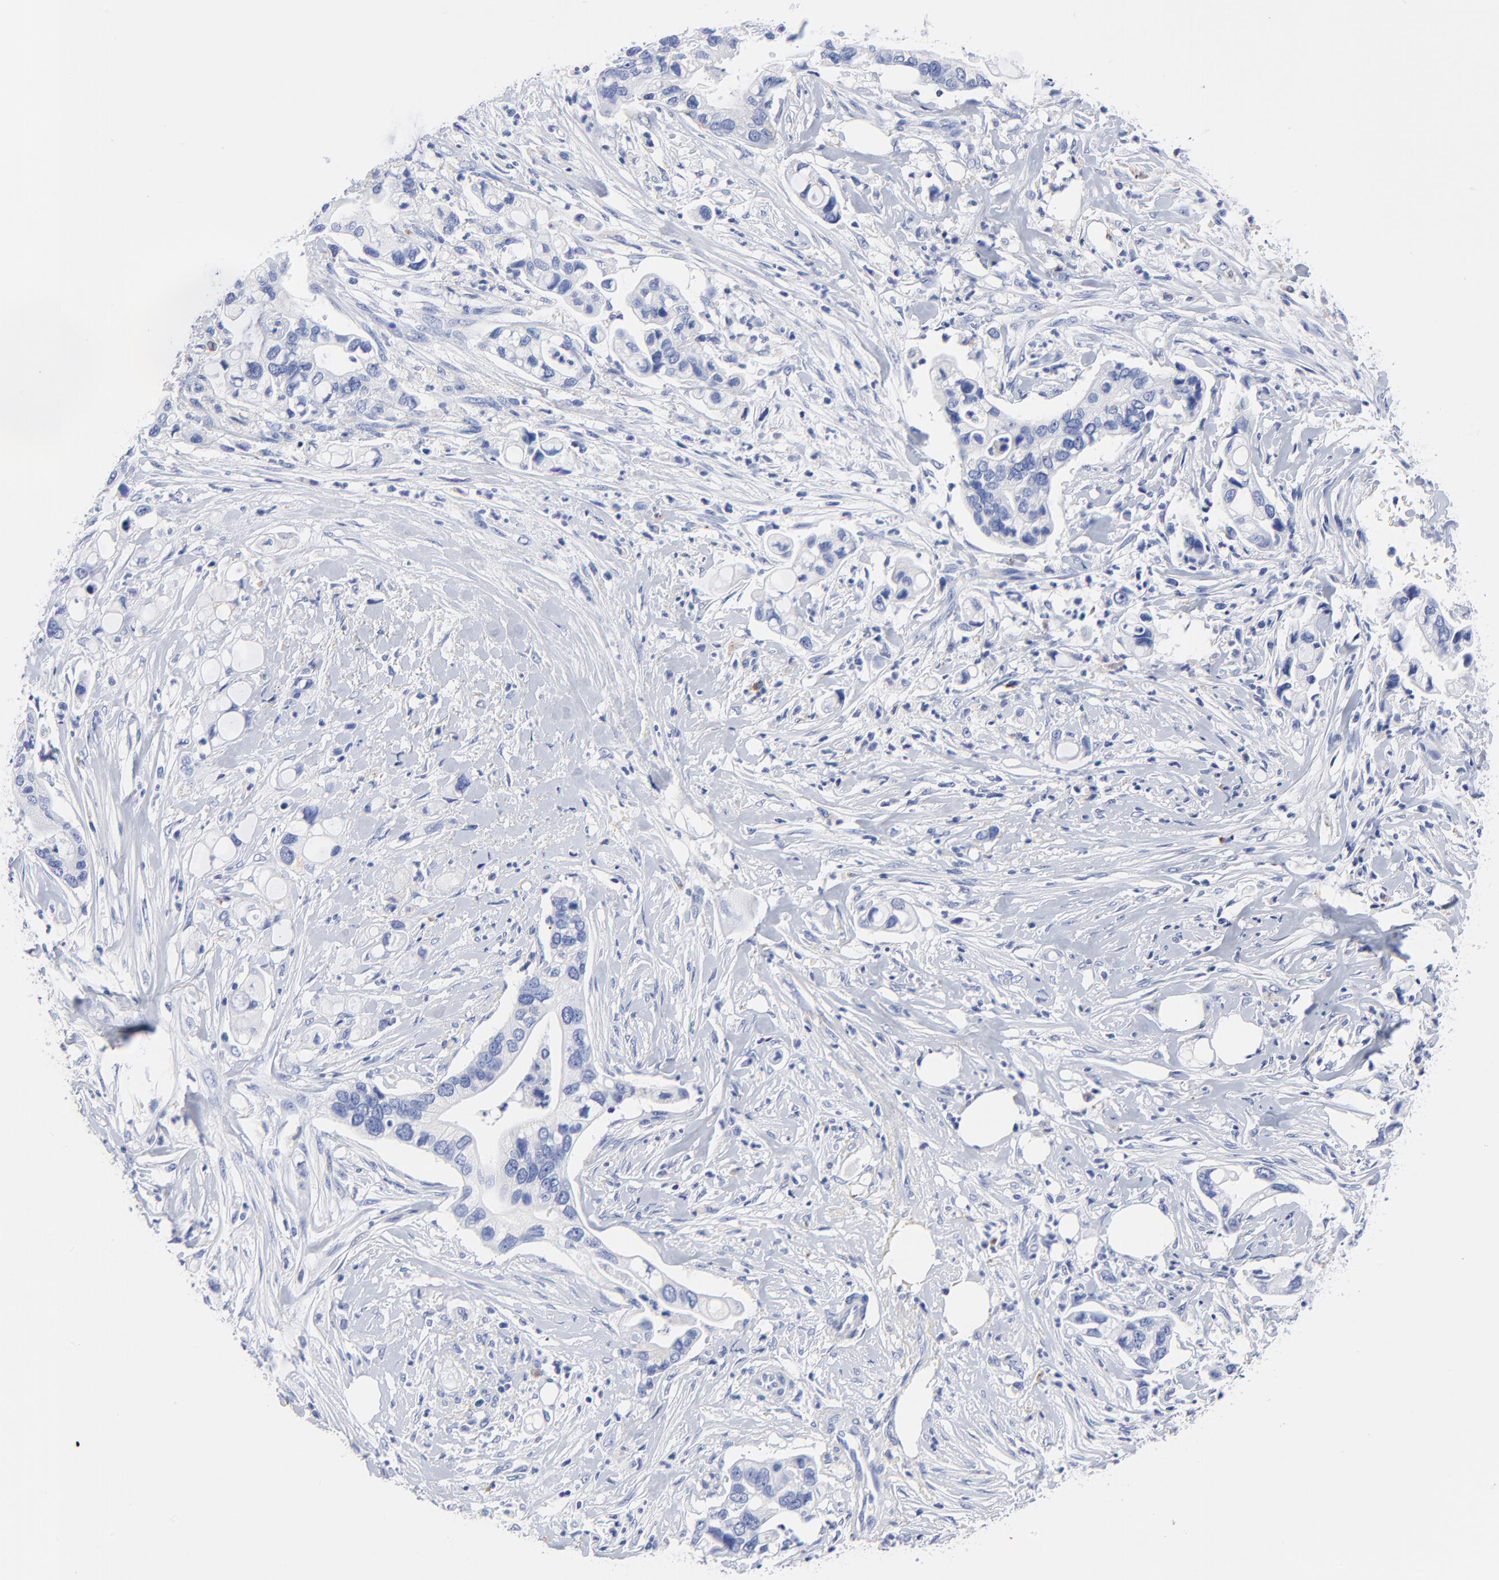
{"staining": {"intensity": "negative", "quantity": "none", "location": "none"}, "tissue": "pancreatic cancer", "cell_type": "Tumor cells", "image_type": "cancer", "snomed": [{"axis": "morphology", "description": "Adenocarcinoma, NOS"}, {"axis": "topography", "description": "Pancreas"}], "caption": "Immunohistochemistry photomicrograph of adenocarcinoma (pancreatic) stained for a protein (brown), which reveals no staining in tumor cells.", "gene": "CPVL", "patient": {"sex": "male", "age": 70}}